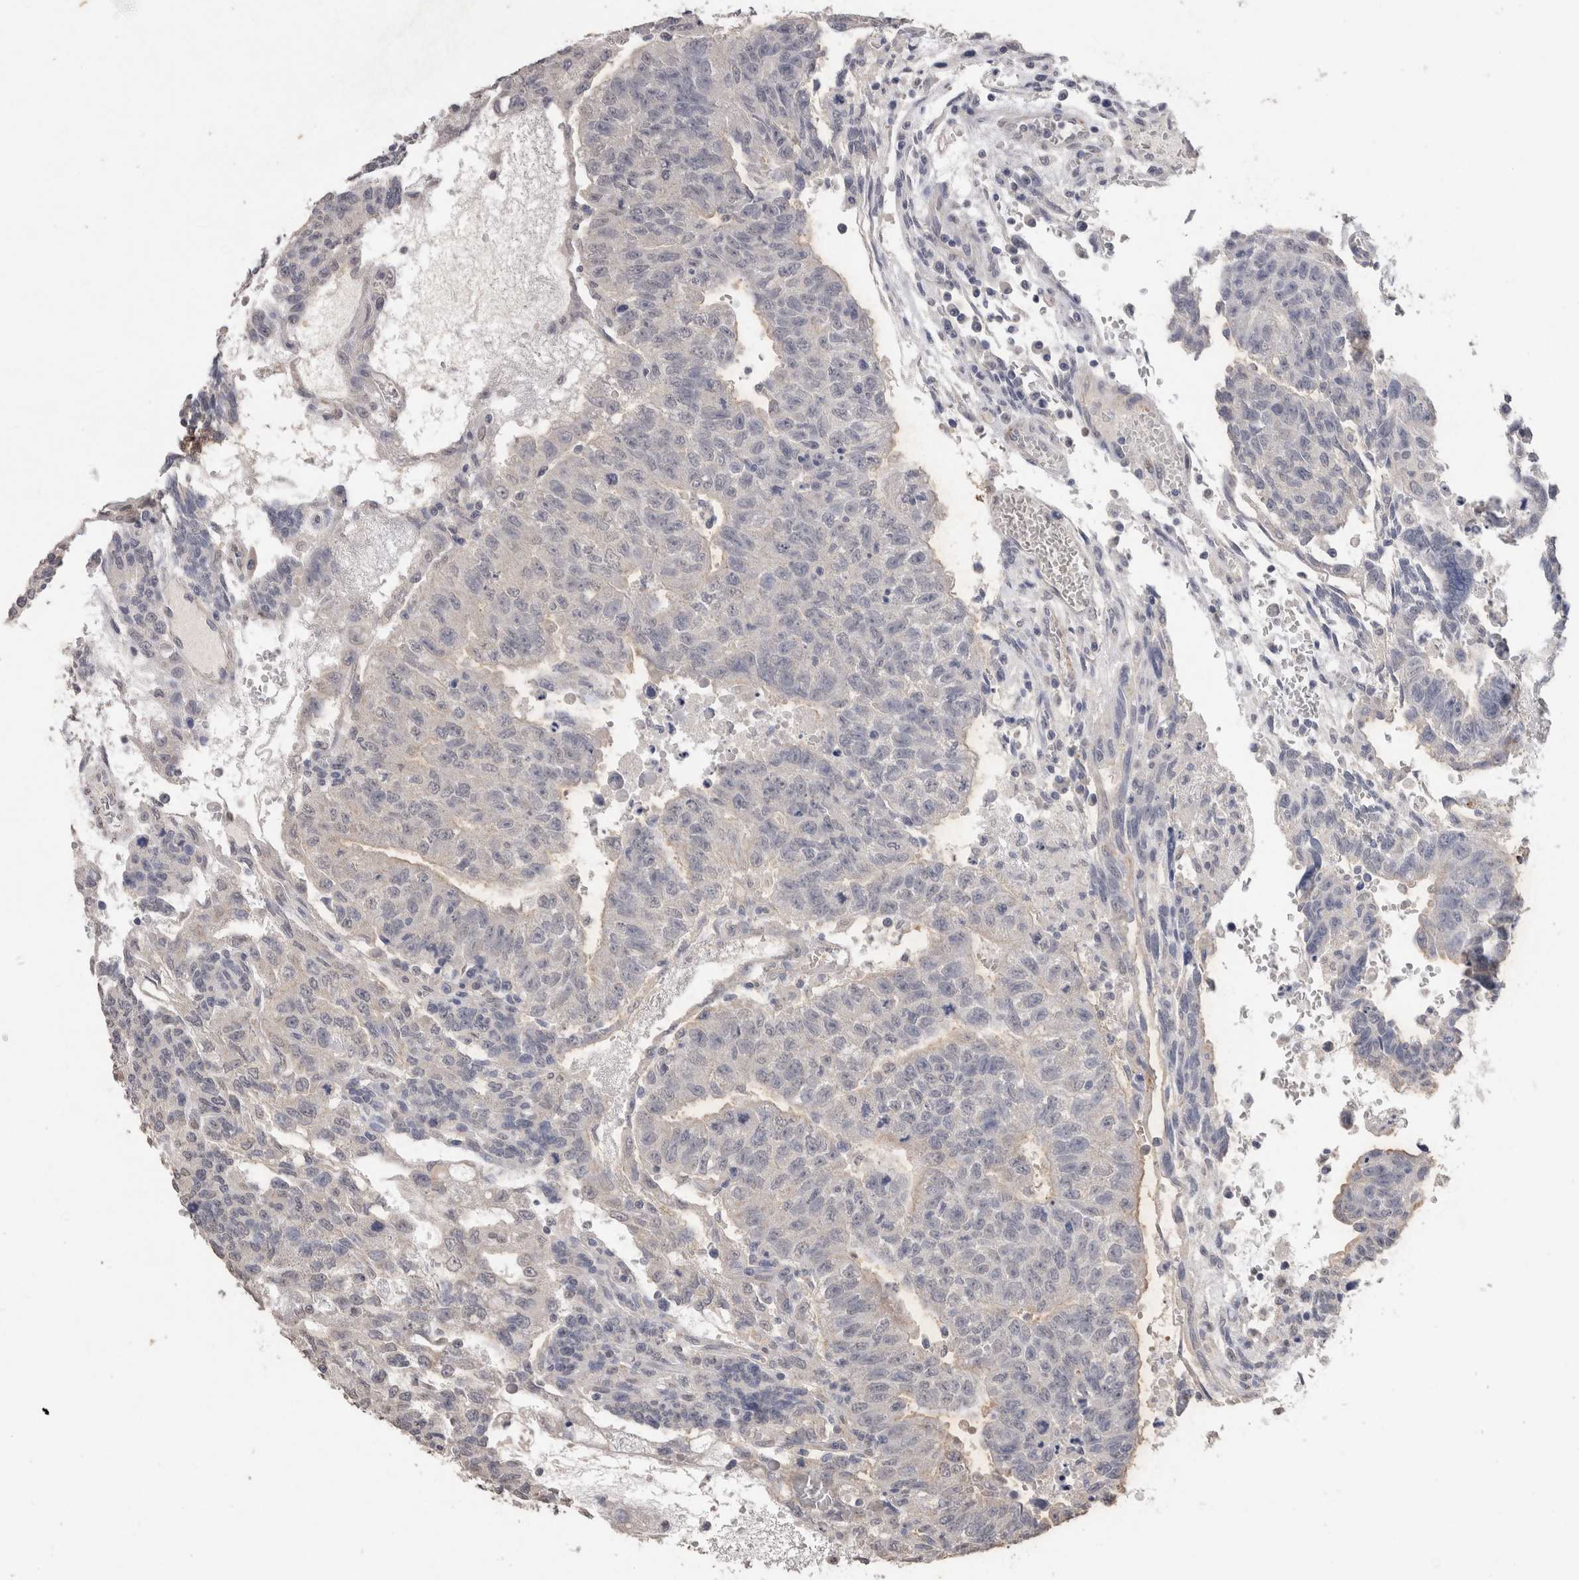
{"staining": {"intensity": "weak", "quantity": "<25%", "location": "cytoplasmic/membranous"}, "tissue": "testis cancer", "cell_type": "Tumor cells", "image_type": "cancer", "snomed": [{"axis": "morphology", "description": "Seminoma, NOS"}, {"axis": "morphology", "description": "Carcinoma, Embryonal, NOS"}, {"axis": "topography", "description": "Testis"}], "caption": "High power microscopy image of an IHC histopathology image of testis cancer, revealing no significant positivity in tumor cells.", "gene": "CDH6", "patient": {"sex": "male", "age": 52}}